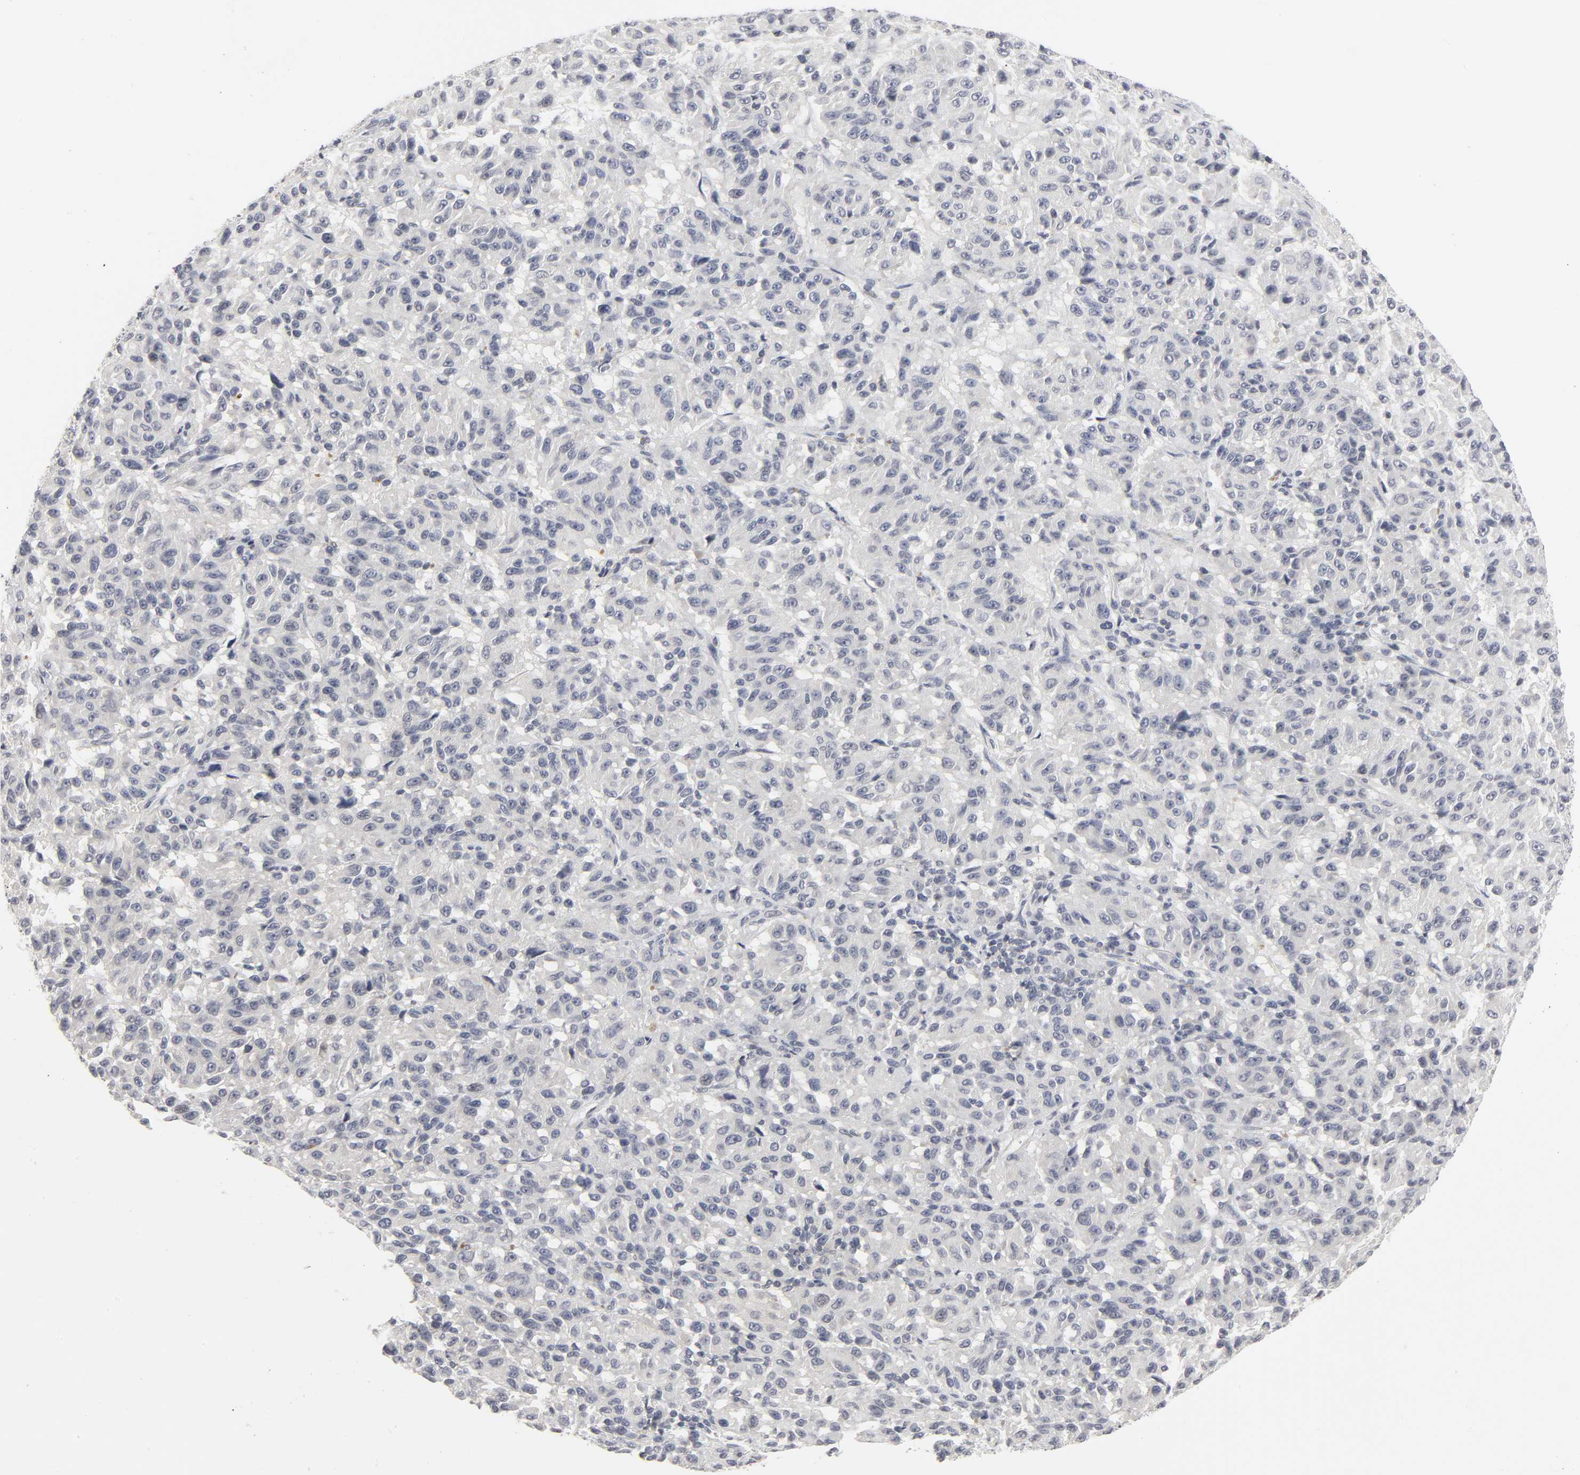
{"staining": {"intensity": "negative", "quantity": "none", "location": "none"}, "tissue": "melanoma", "cell_type": "Tumor cells", "image_type": "cancer", "snomed": [{"axis": "morphology", "description": "Malignant melanoma, Metastatic site"}, {"axis": "topography", "description": "Lung"}], "caption": "High magnification brightfield microscopy of malignant melanoma (metastatic site) stained with DAB (brown) and counterstained with hematoxylin (blue): tumor cells show no significant positivity.", "gene": "TCAP", "patient": {"sex": "male", "age": 64}}